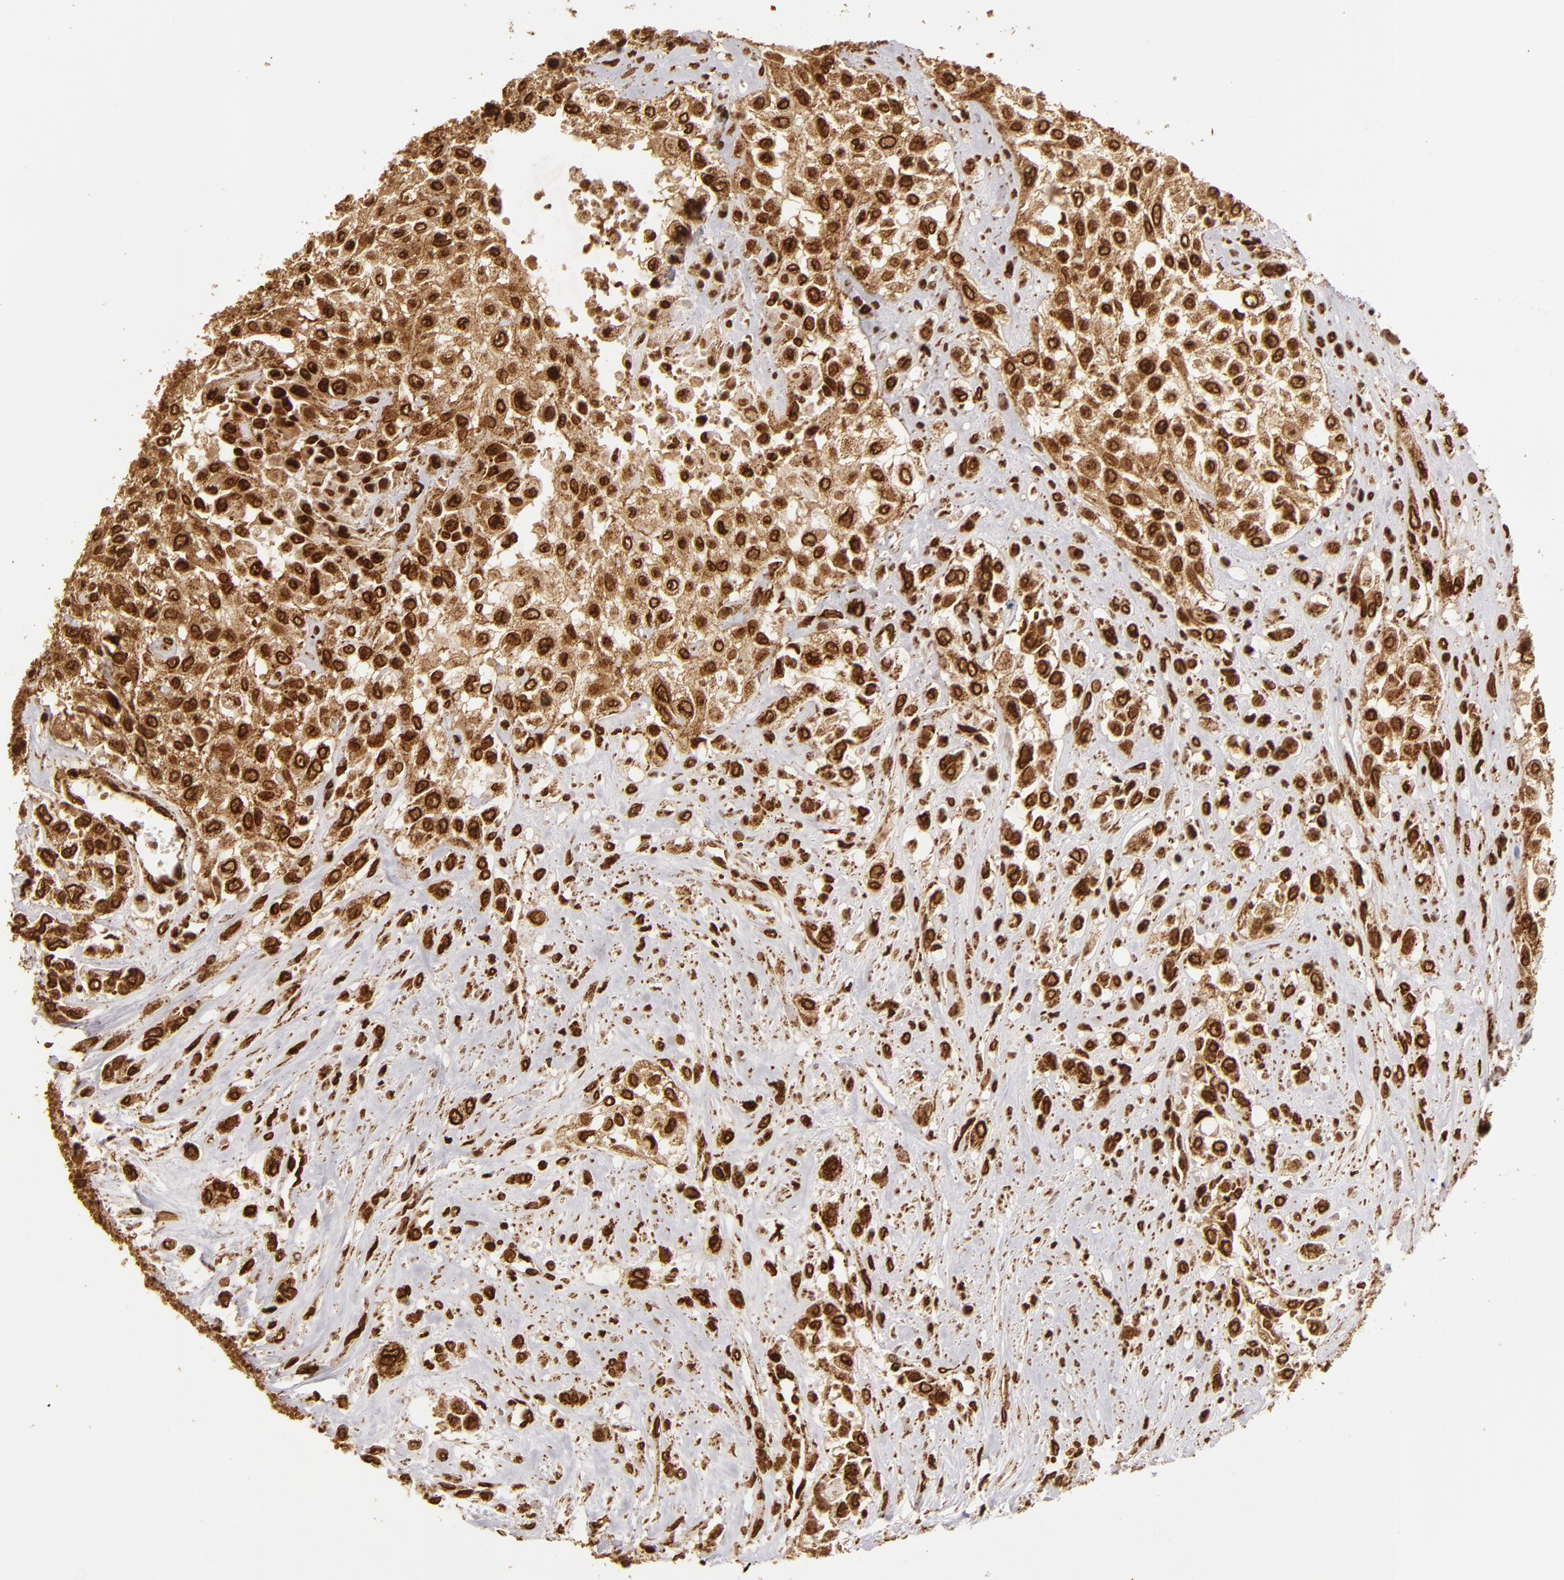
{"staining": {"intensity": "strong", "quantity": ">75%", "location": "cytoplasmic/membranous,nuclear"}, "tissue": "urothelial cancer", "cell_type": "Tumor cells", "image_type": "cancer", "snomed": [{"axis": "morphology", "description": "Urothelial carcinoma, High grade"}, {"axis": "topography", "description": "Urinary bladder"}], "caption": "Human urothelial carcinoma (high-grade) stained with a protein marker displays strong staining in tumor cells.", "gene": "CUL3", "patient": {"sex": "male", "age": 57}}